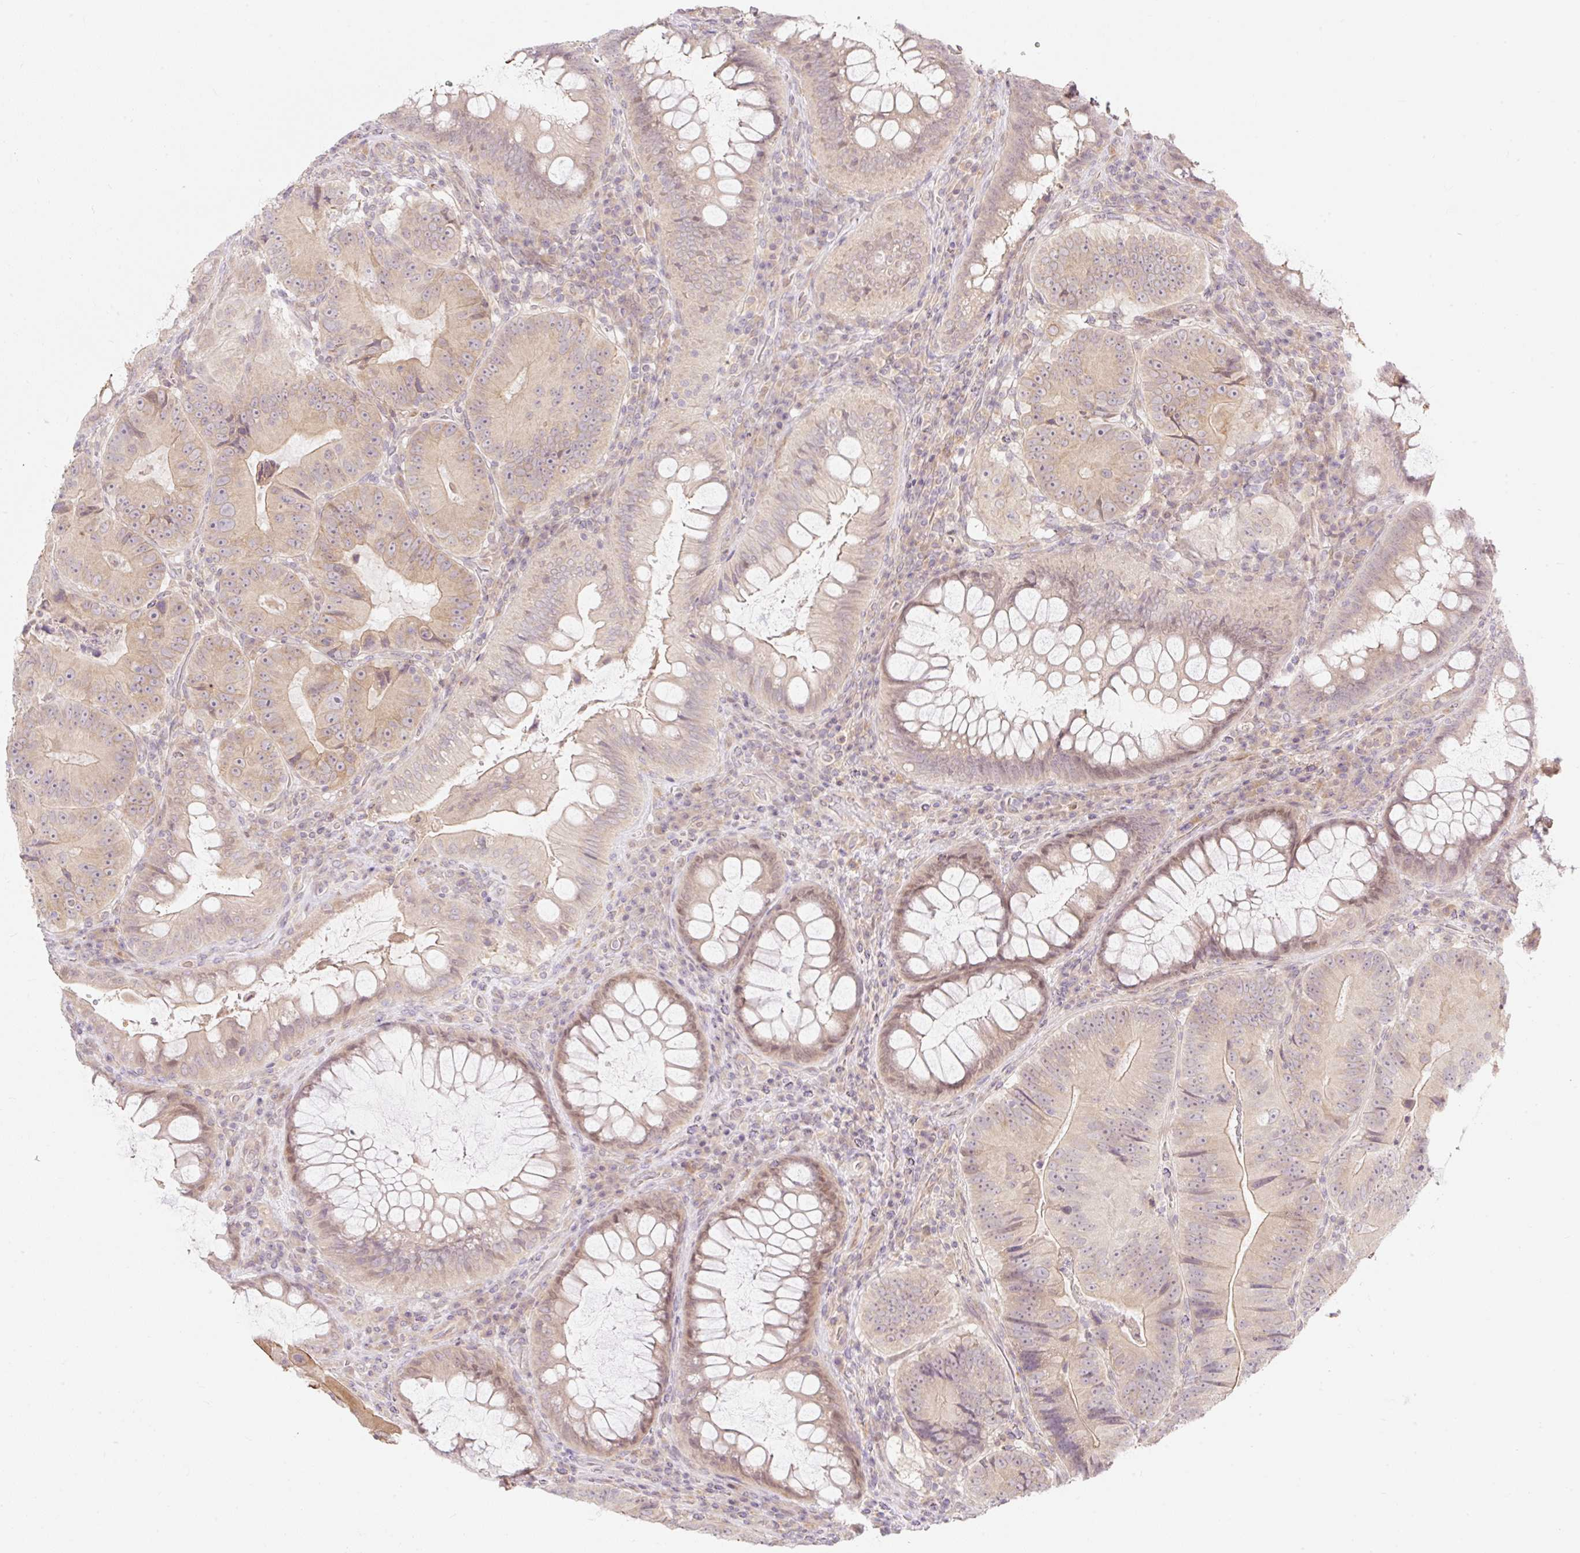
{"staining": {"intensity": "weak", "quantity": "25%-75%", "location": "cytoplasmic/membranous"}, "tissue": "colorectal cancer", "cell_type": "Tumor cells", "image_type": "cancer", "snomed": [{"axis": "morphology", "description": "Adenocarcinoma, NOS"}, {"axis": "topography", "description": "Colon"}], "caption": "Immunohistochemistry of human adenocarcinoma (colorectal) displays low levels of weak cytoplasmic/membranous positivity in approximately 25%-75% of tumor cells. Using DAB (3,3'-diaminobenzidine) (brown) and hematoxylin (blue) stains, captured at high magnification using brightfield microscopy.", "gene": "EMC10", "patient": {"sex": "female", "age": 86}}